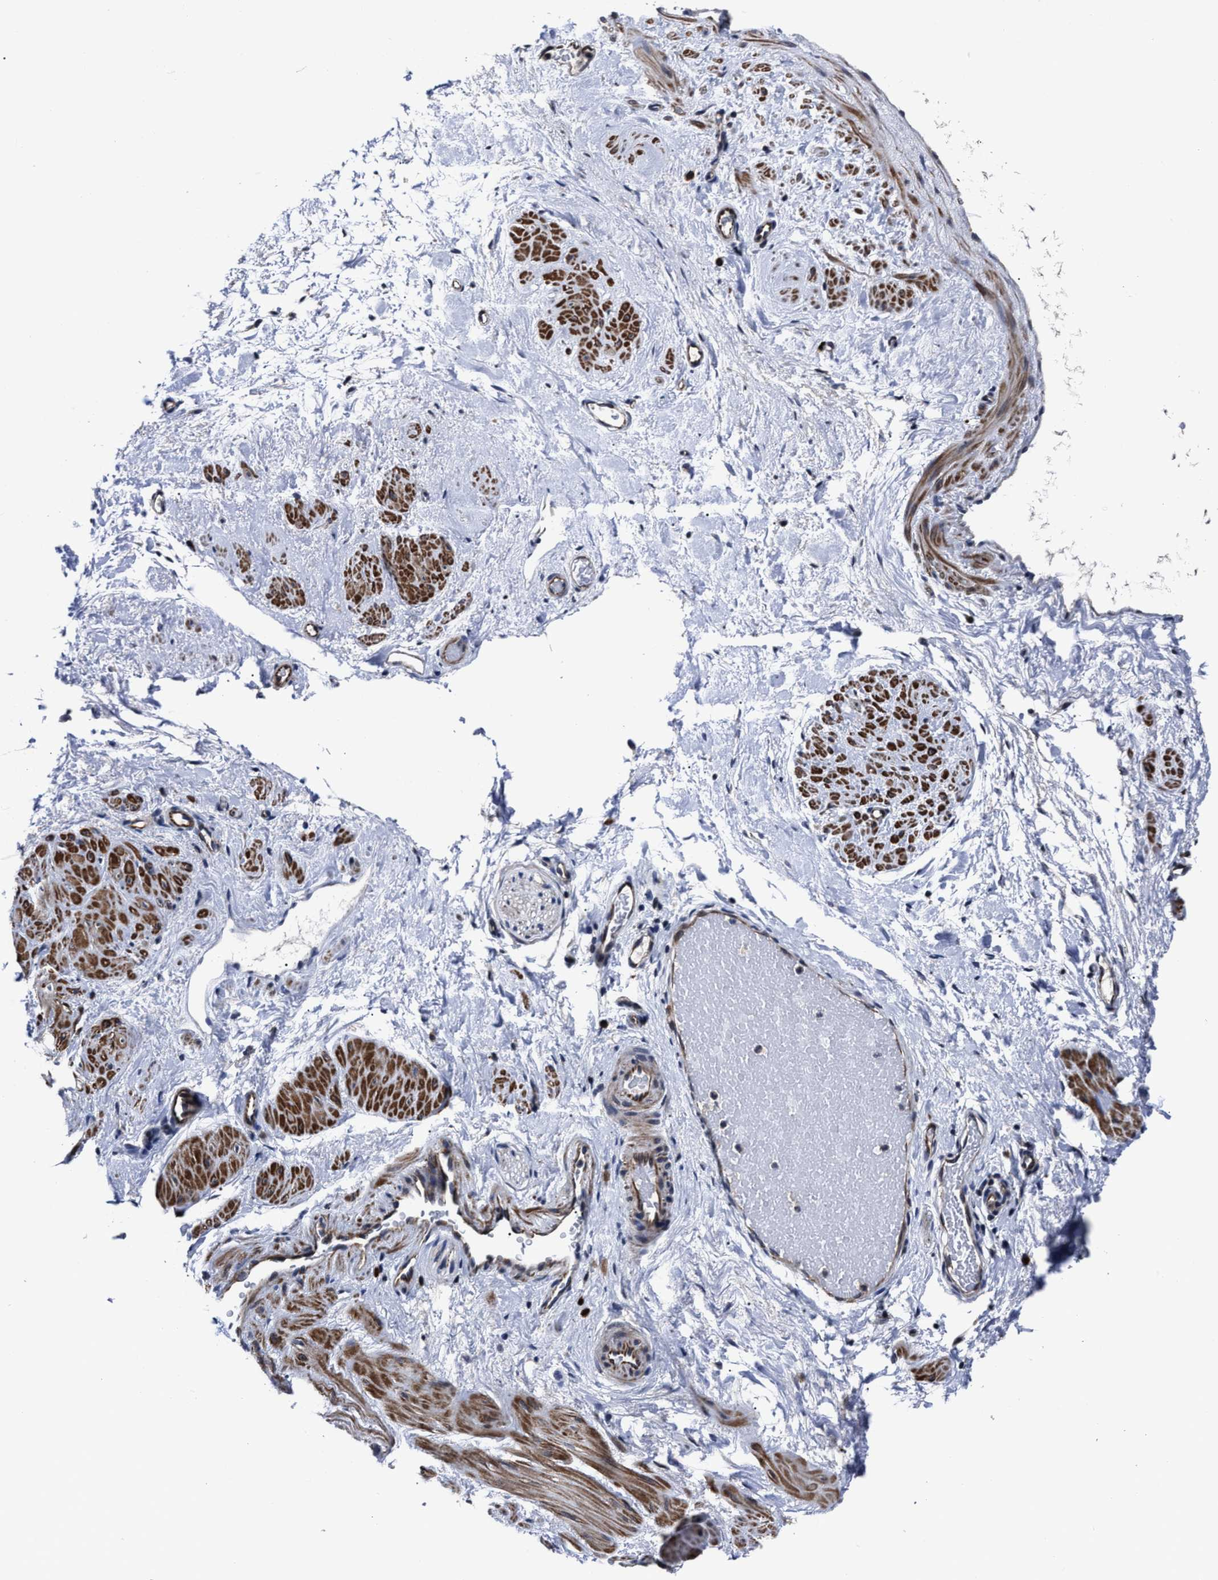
{"staining": {"intensity": "negative", "quantity": "none", "location": "none"}, "tissue": "adipose tissue", "cell_type": "Adipocytes", "image_type": "normal", "snomed": [{"axis": "morphology", "description": "Normal tissue, NOS"}, {"axis": "topography", "description": "Soft tissue"}], "caption": "An IHC micrograph of unremarkable adipose tissue is shown. There is no staining in adipocytes of adipose tissue.", "gene": "RSBN1L", "patient": {"sex": "male", "age": 72}}